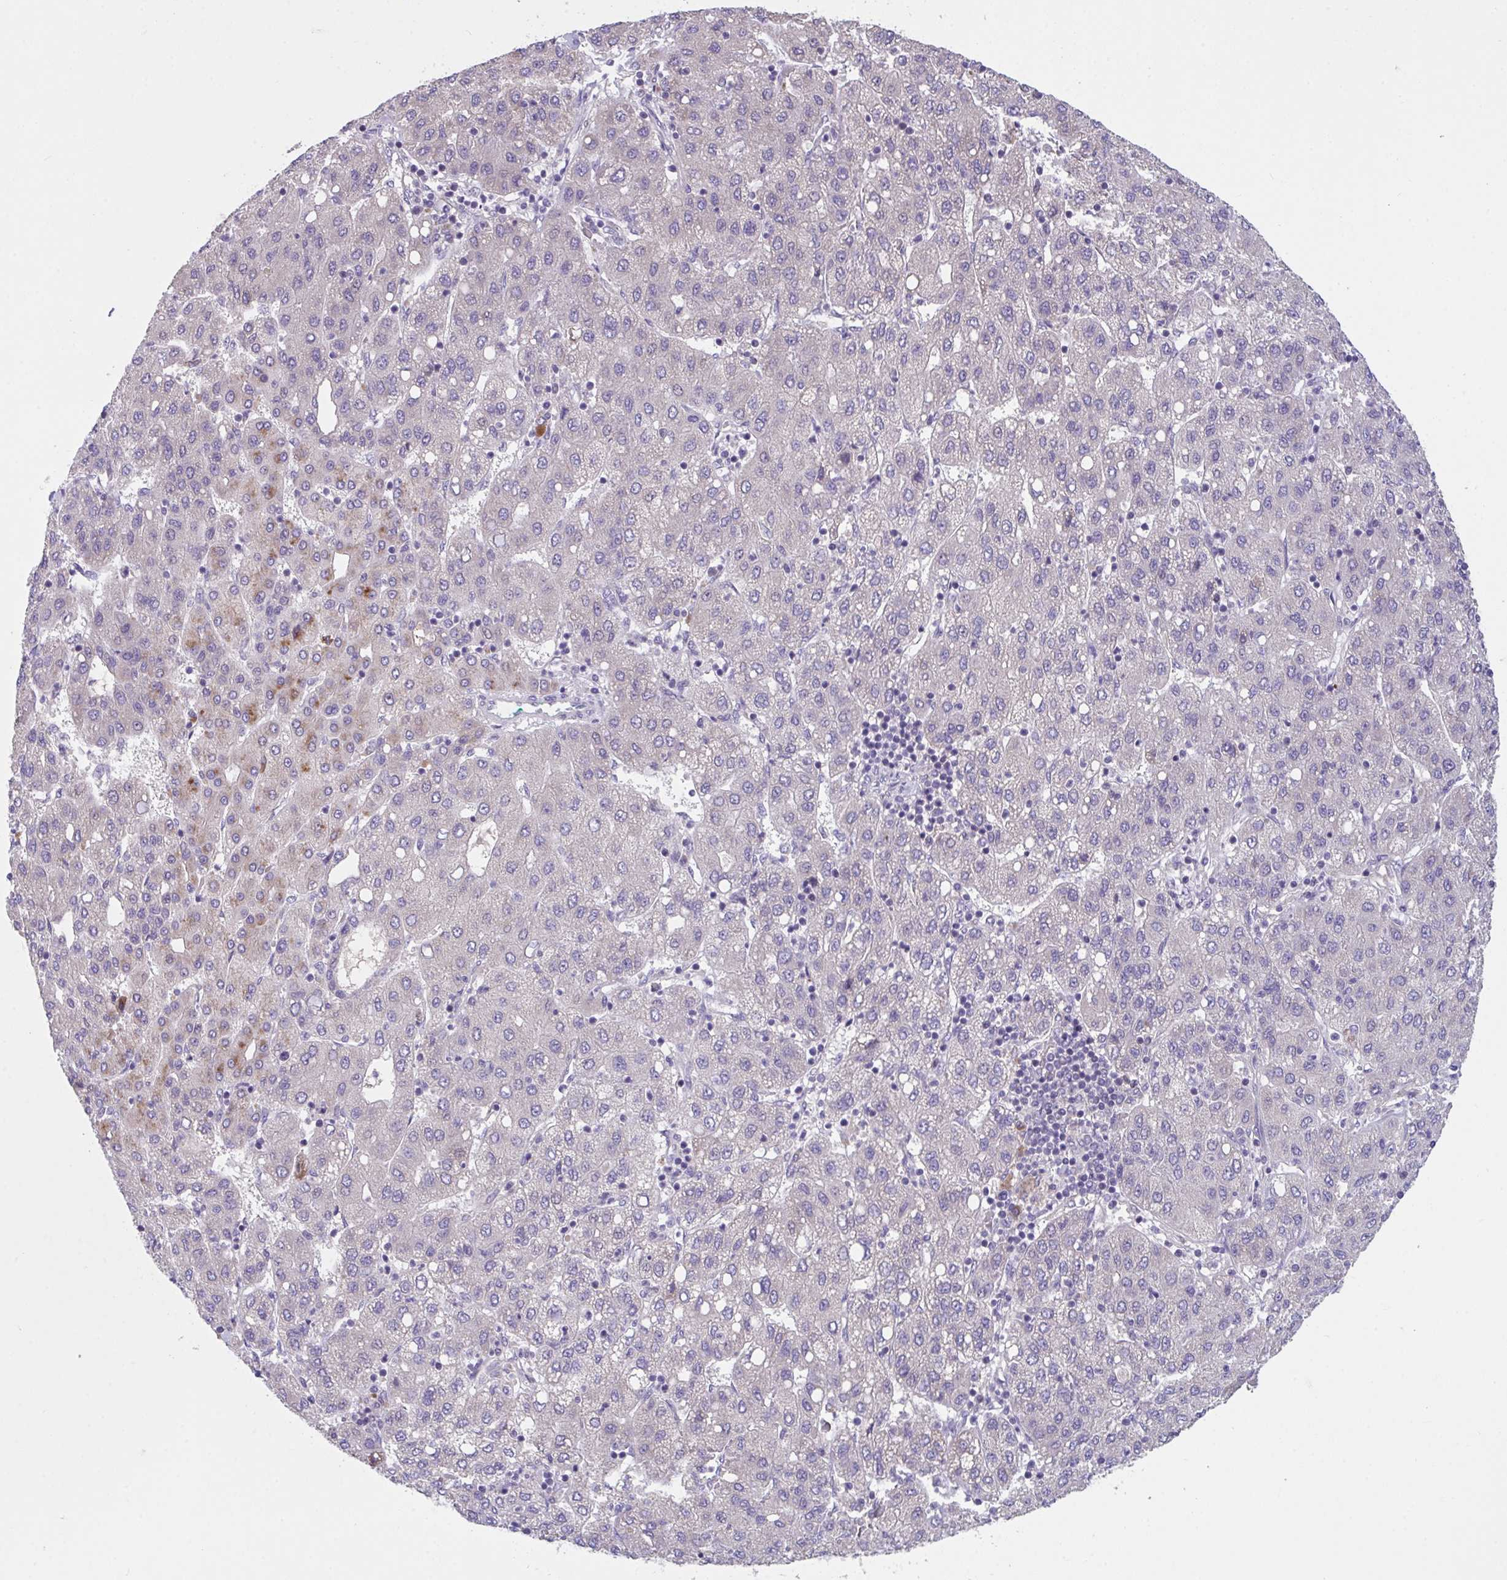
{"staining": {"intensity": "weak", "quantity": "<25%", "location": "cytoplasmic/membranous"}, "tissue": "liver cancer", "cell_type": "Tumor cells", "image_type": "cancer", "snomed": [{"axis": "morphology", "description": "Carcinoma, Hepatocellular, NOS"}, {"axis": "topography", "description": "Liver"}], "caption": "Tumor cells are negative for brown protein staining in liver cancer.", "gene": "SUSD4", "patient": {"sex": "male", "age": 65}}